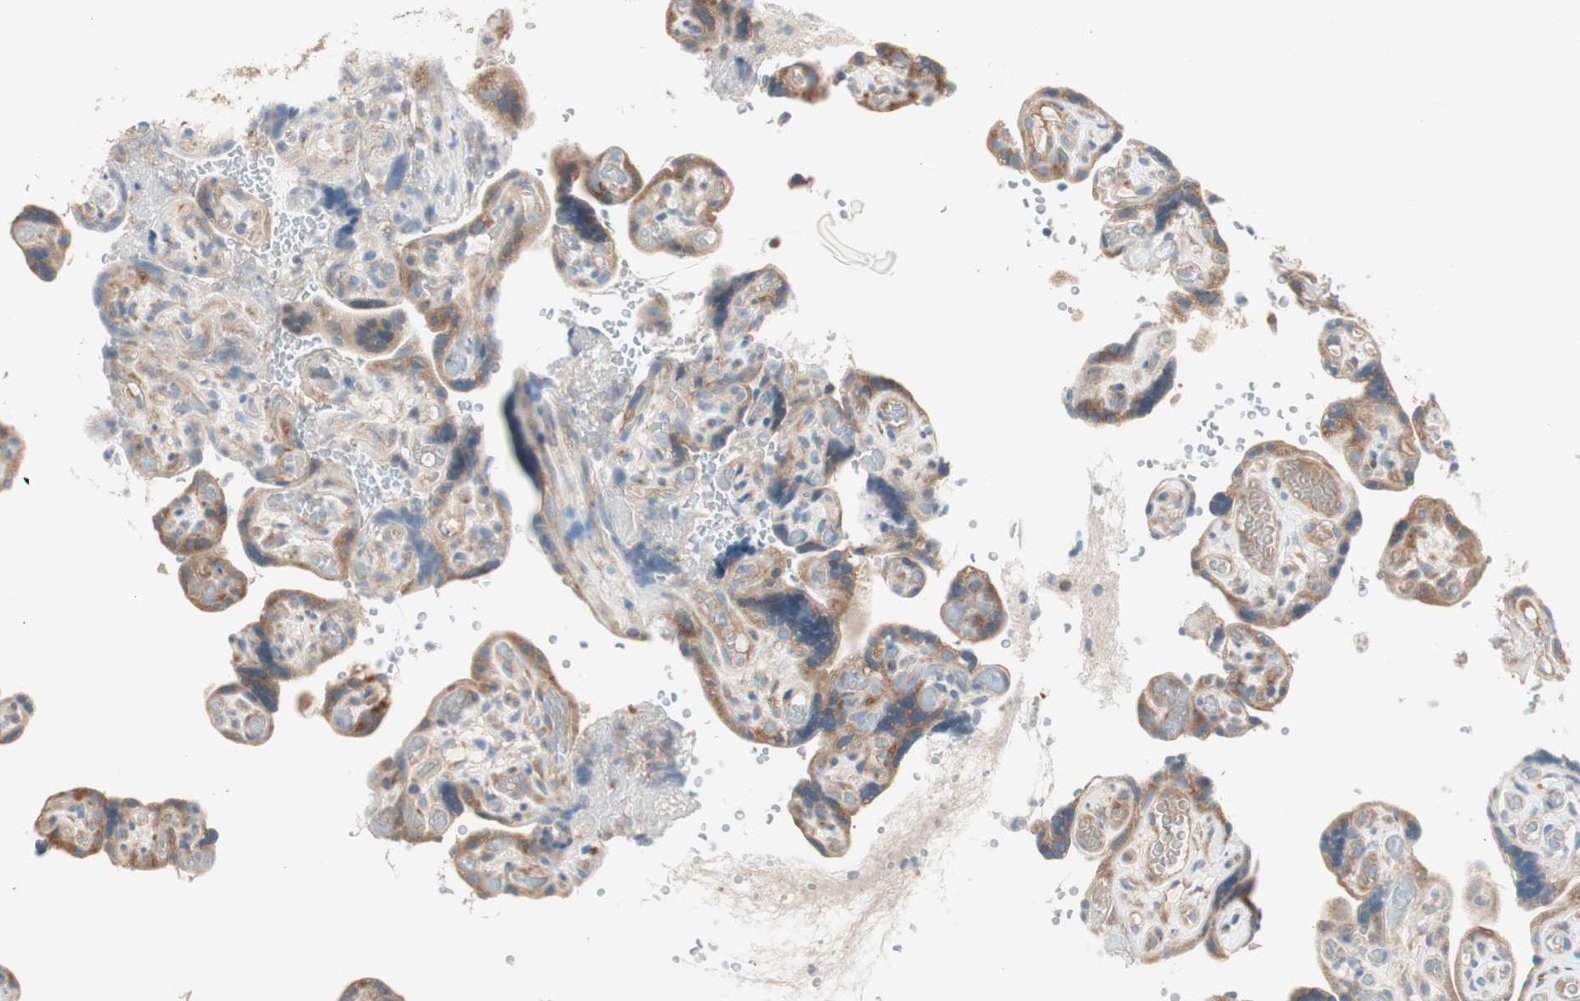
{"staining": {"intensity": "strong", "quantity": ">75%", "location": "cytoplasmic/membranous"}, "tissue": "placenta", "cell_type": "Decidual cells", "image_type": "normal", "snomed": [{"axis": "morphology", "description": "Normal tissue, NOS"}, {"axis": "topography", "description": "Placenta"}], "caption": "Unremarkable placenta reveals strong cytoplasmic/membranous positivity in approximately >75% of decidual cells.", "gene": "RPL23", "patient": {"sex": "female", "age": 30}}